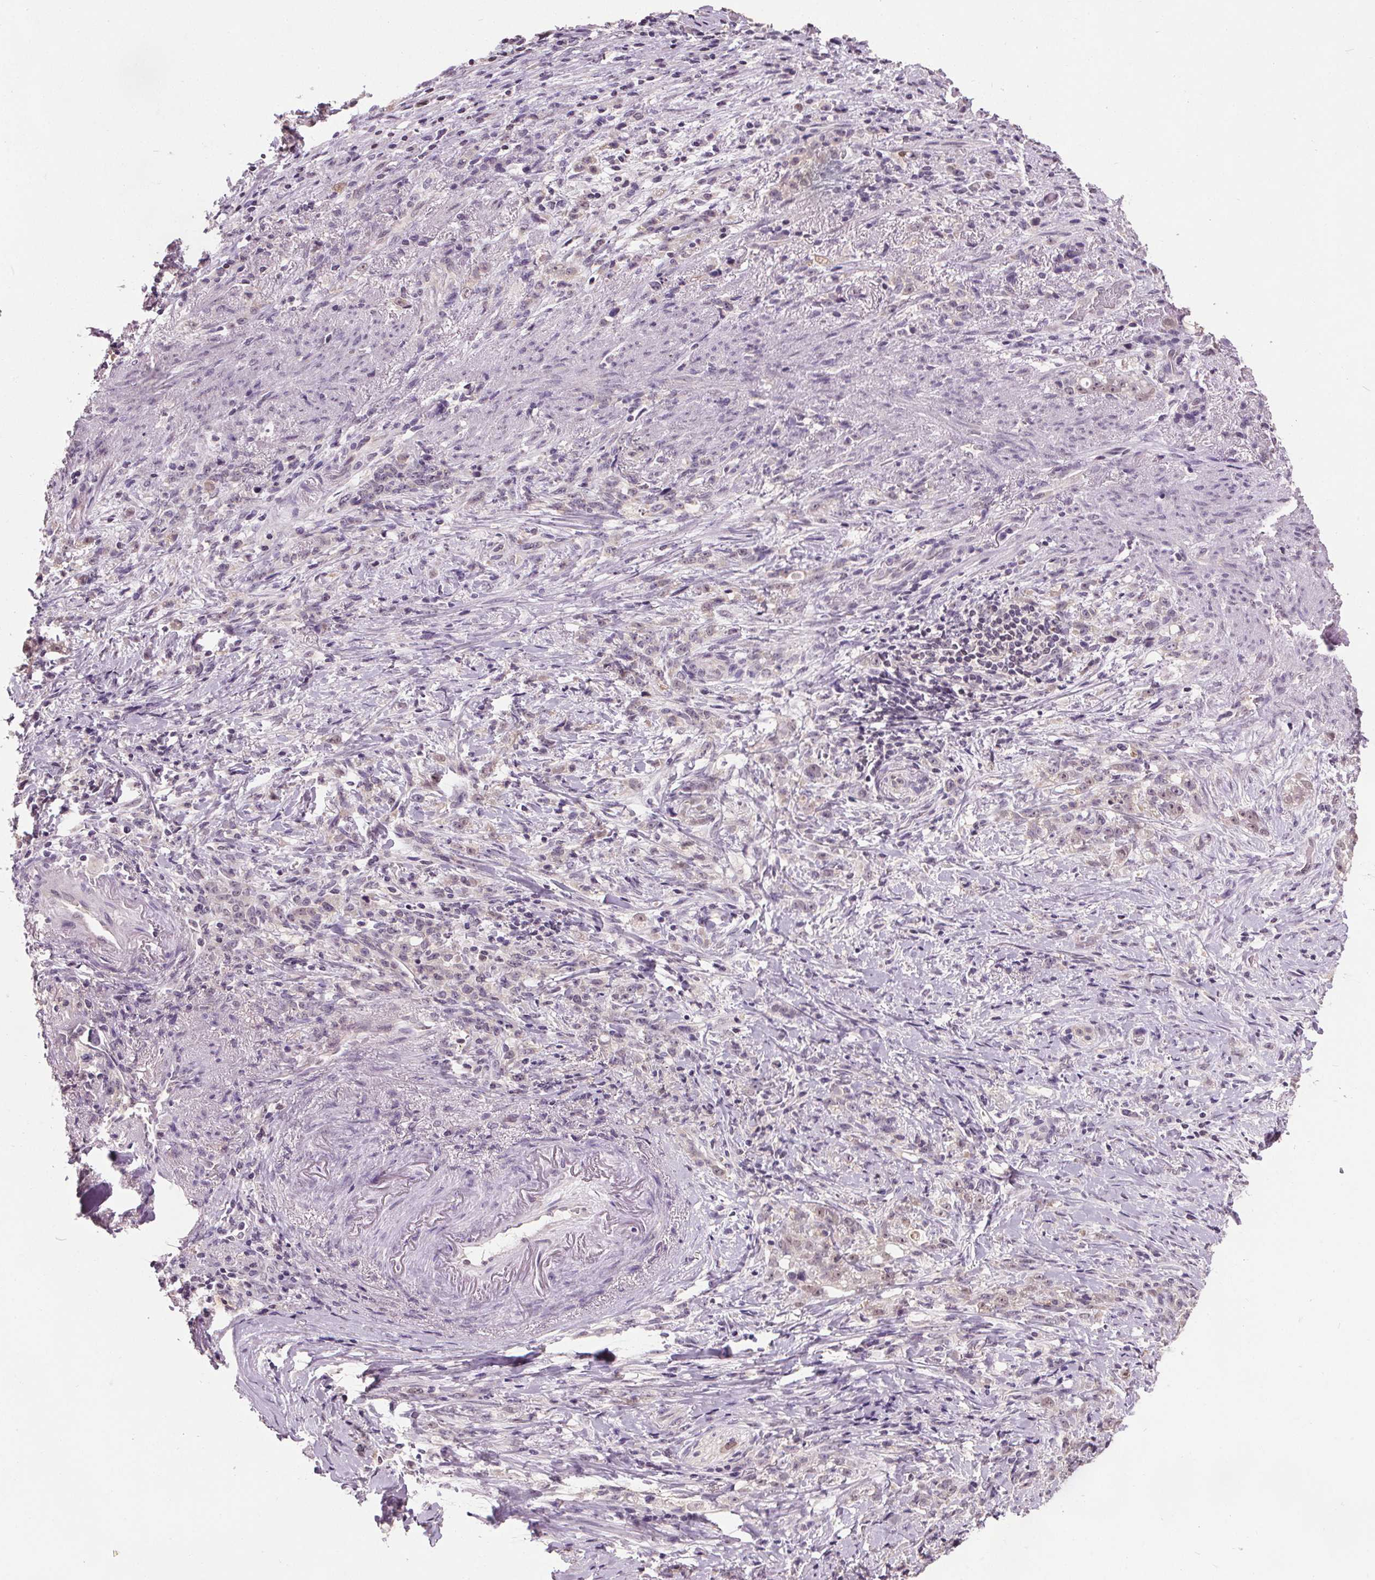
{"staining": {"intensity": "weak", "quantity": "25%-75%", "location": "nuclear"}, "tissue": "stomach cancer", "cell_type": "Tumor cells", "image_type": "cancer", "snomed": [{"axis": "morphology", "description": "Adenocarcinoma, NOS"}, {"axis": "topography", "description": "Stomach, lower"}], "caption": "Brown immunohistochemical staining in human adenocarcinoma (stomach) demonstrates weak nuclear staining in approximately 25%-75% of tumor cells.", "gene": "SLC2A9", "patient": {"sex": "male", "age": 88}}